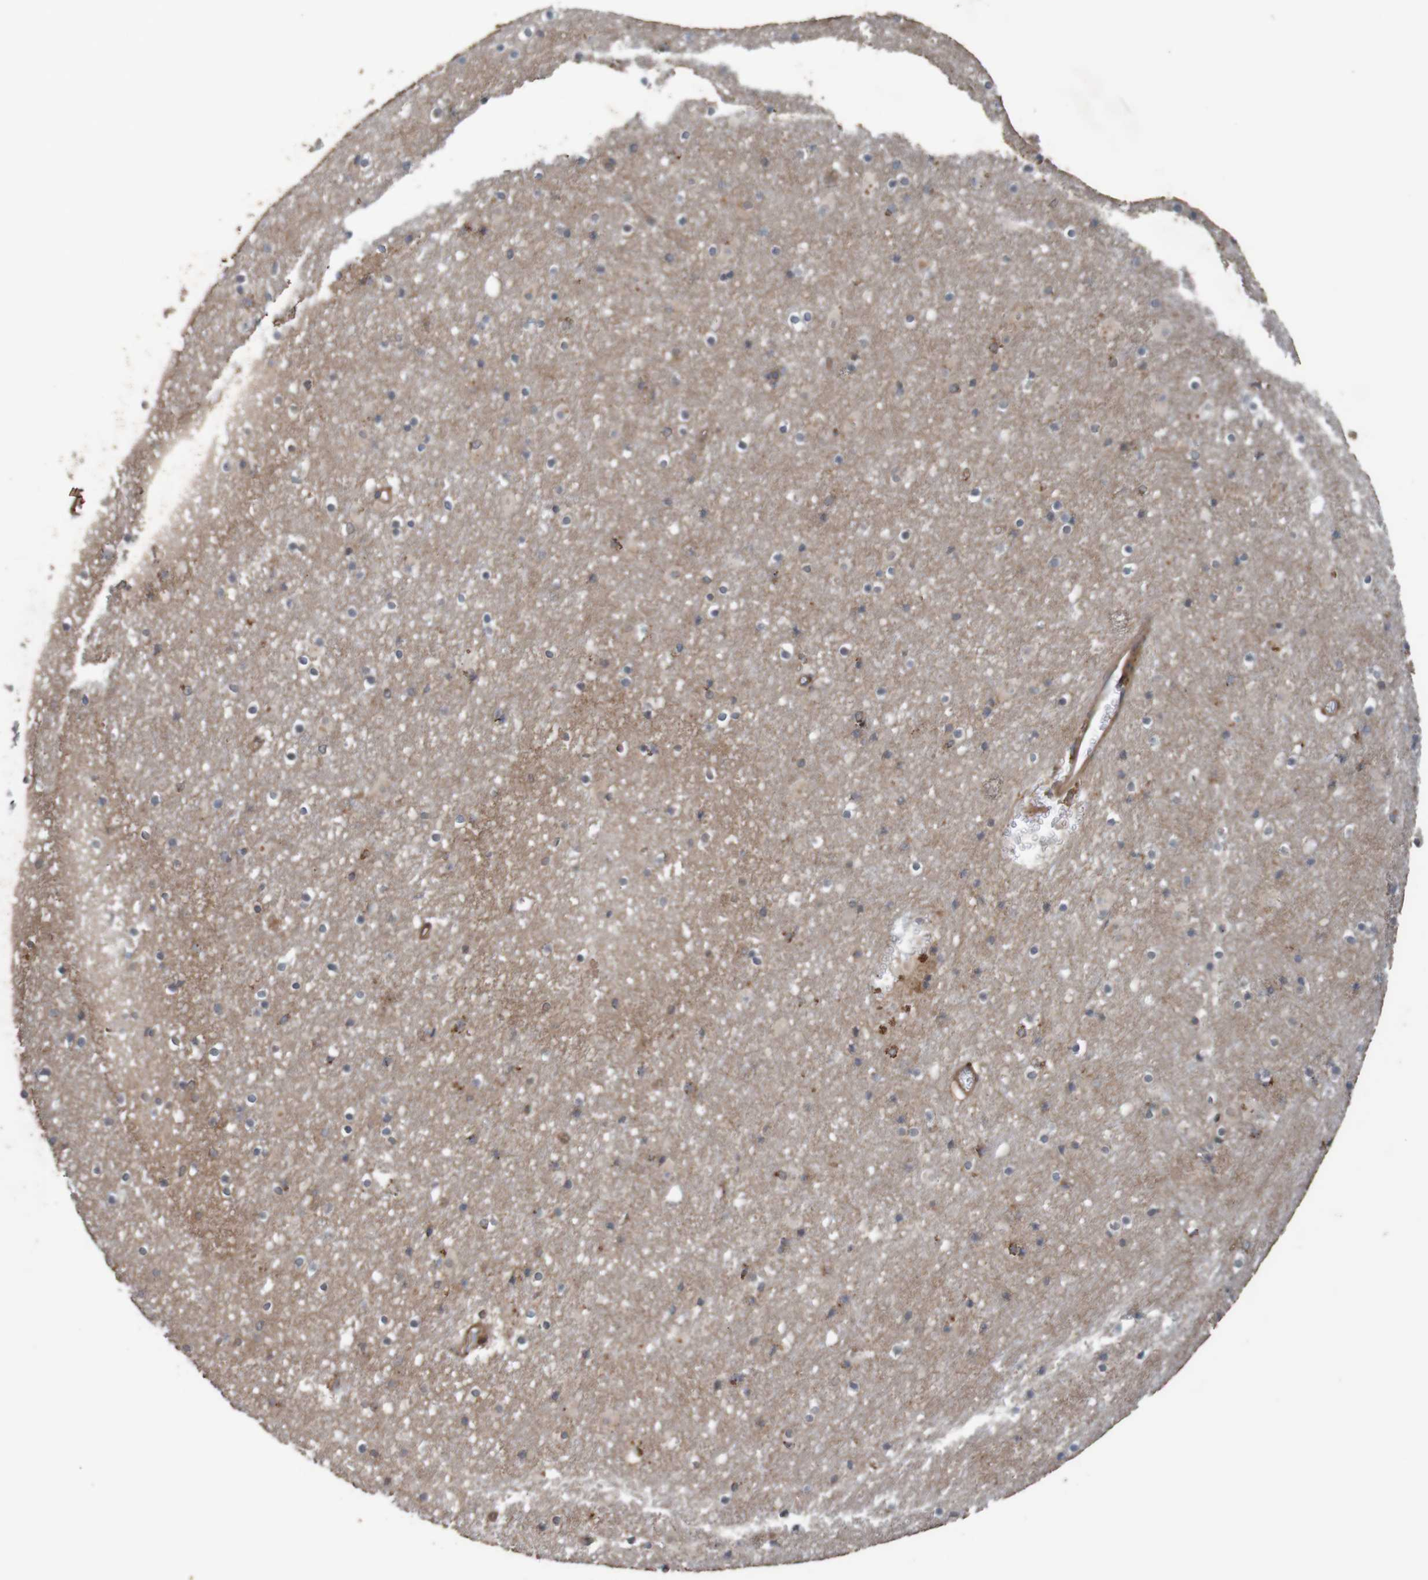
{"staining": {"intensity": "negative", "quantity": "none", "location": "none"}, "tissue": "caudate", "cell_type": "Glial cells", "image_type": "normal", "snomed": [{"axis": "morphology", "description": "Normal tissue, NOS"}, {"axis": "topography", "description": "Lateral ventricle wall"}], "caption": "A high-resolution histopathology image shows immunohistochemistry staining of normal caudate, which shows no significant expression in glial cells.", "gene": "ARHGEF11", "patient": {"sex": "male", "age": 45}}